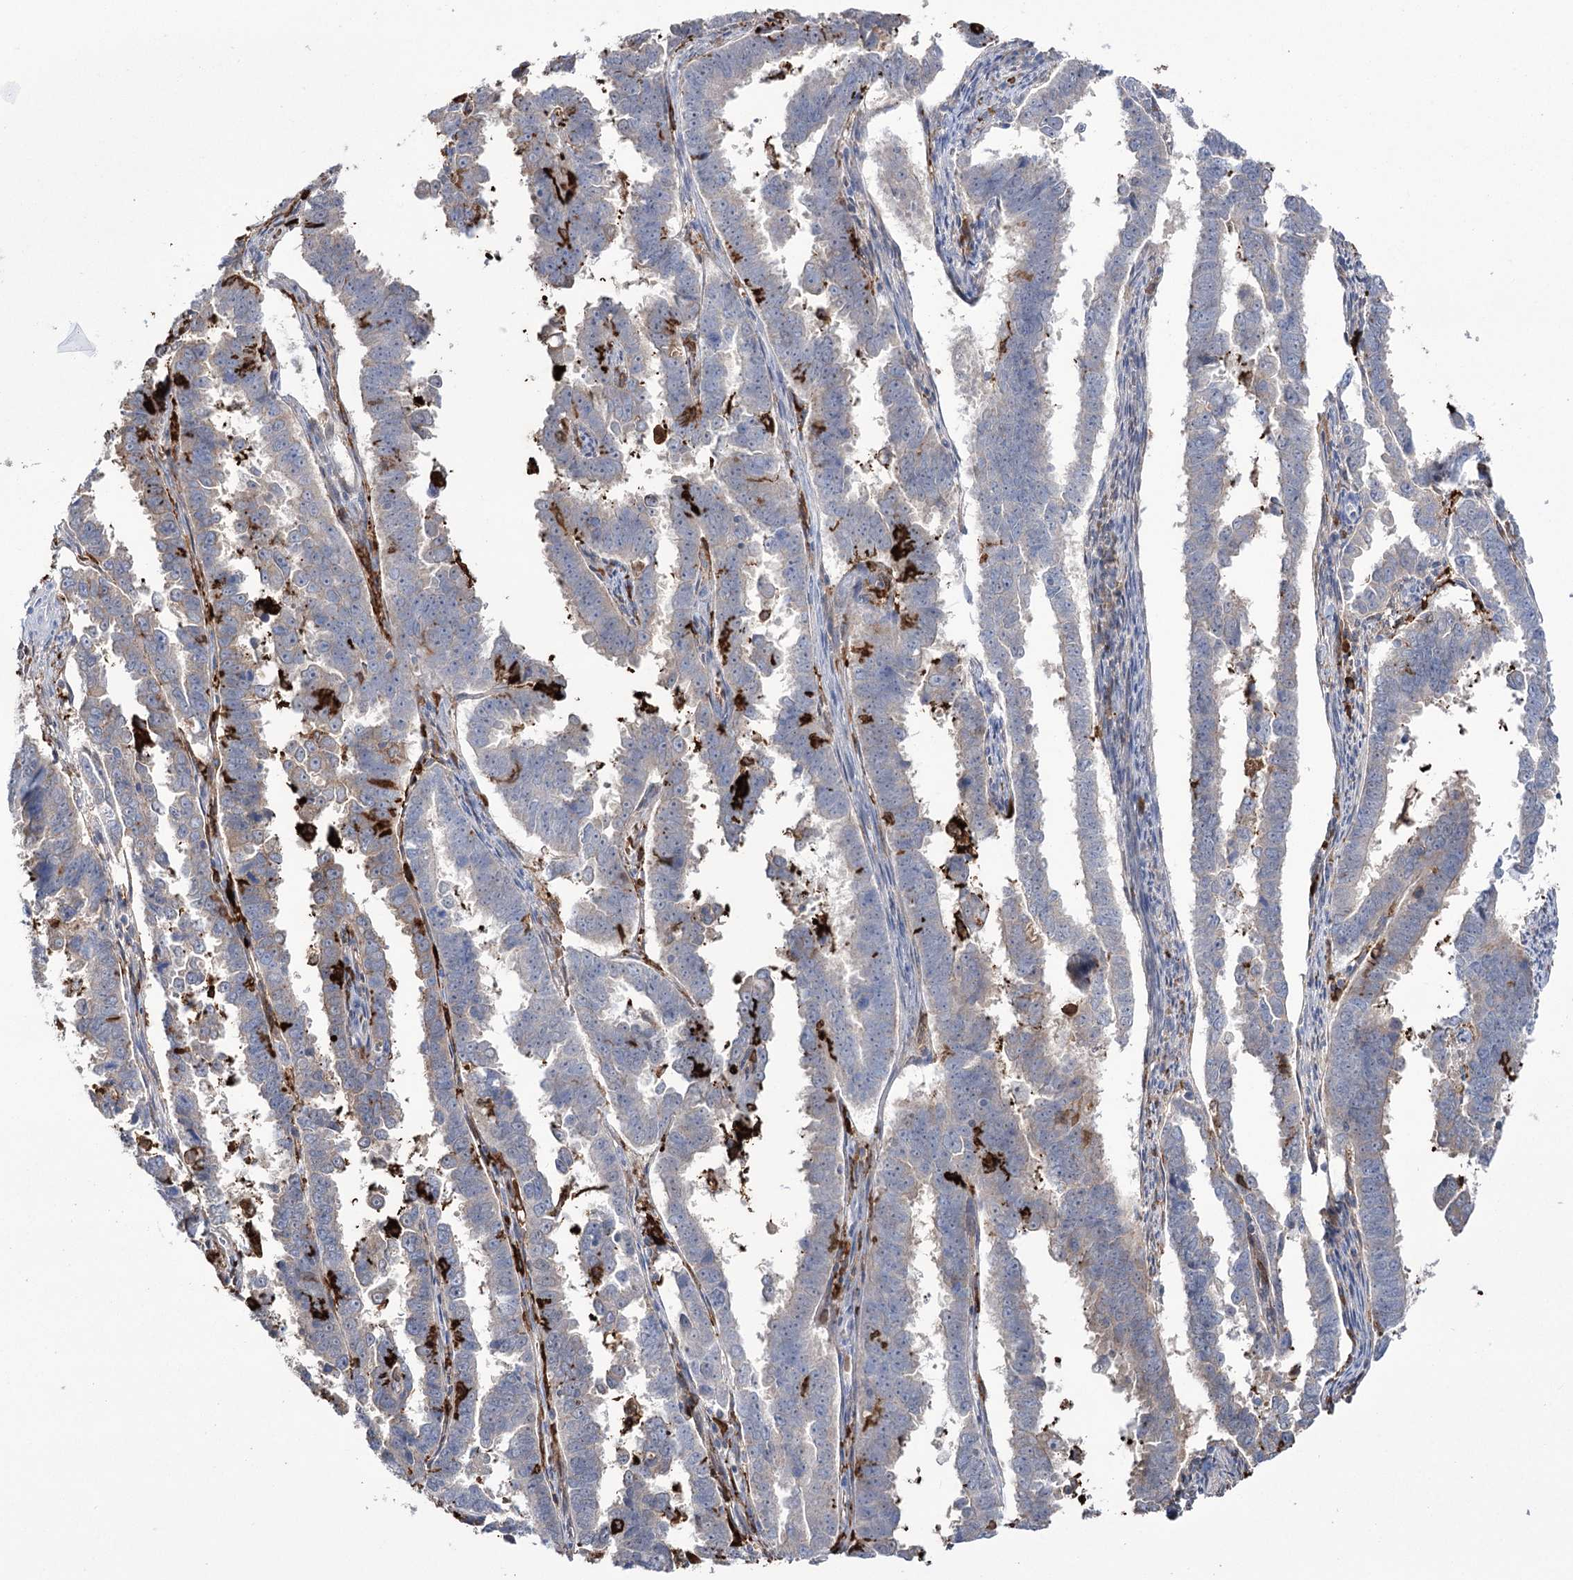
{"staining": {"intensity": "negative", "quantity": "none", "location": "none"}, "tissue": "endometrial cancer", "cell_type": "Tumor cells", "image_type": "cancer", "snomed": [{"axis": "morphology", "description": "Adenocarcinoma, NOS"}, {"axis": "topography", "description": "Endometrium"}], "caption": "A high-resolution image shows immunohistochemistry (IHC) staining of endometrial adenocarcinoma, which shows no significant expression in tumor cells. (DAB (3,3'-diaminobenzidine) immunohistochemistry visualized using brightfield microscopy, high magnification).", "gene": "ZNF622", "patient": {"sex": "female", "age": 75}}